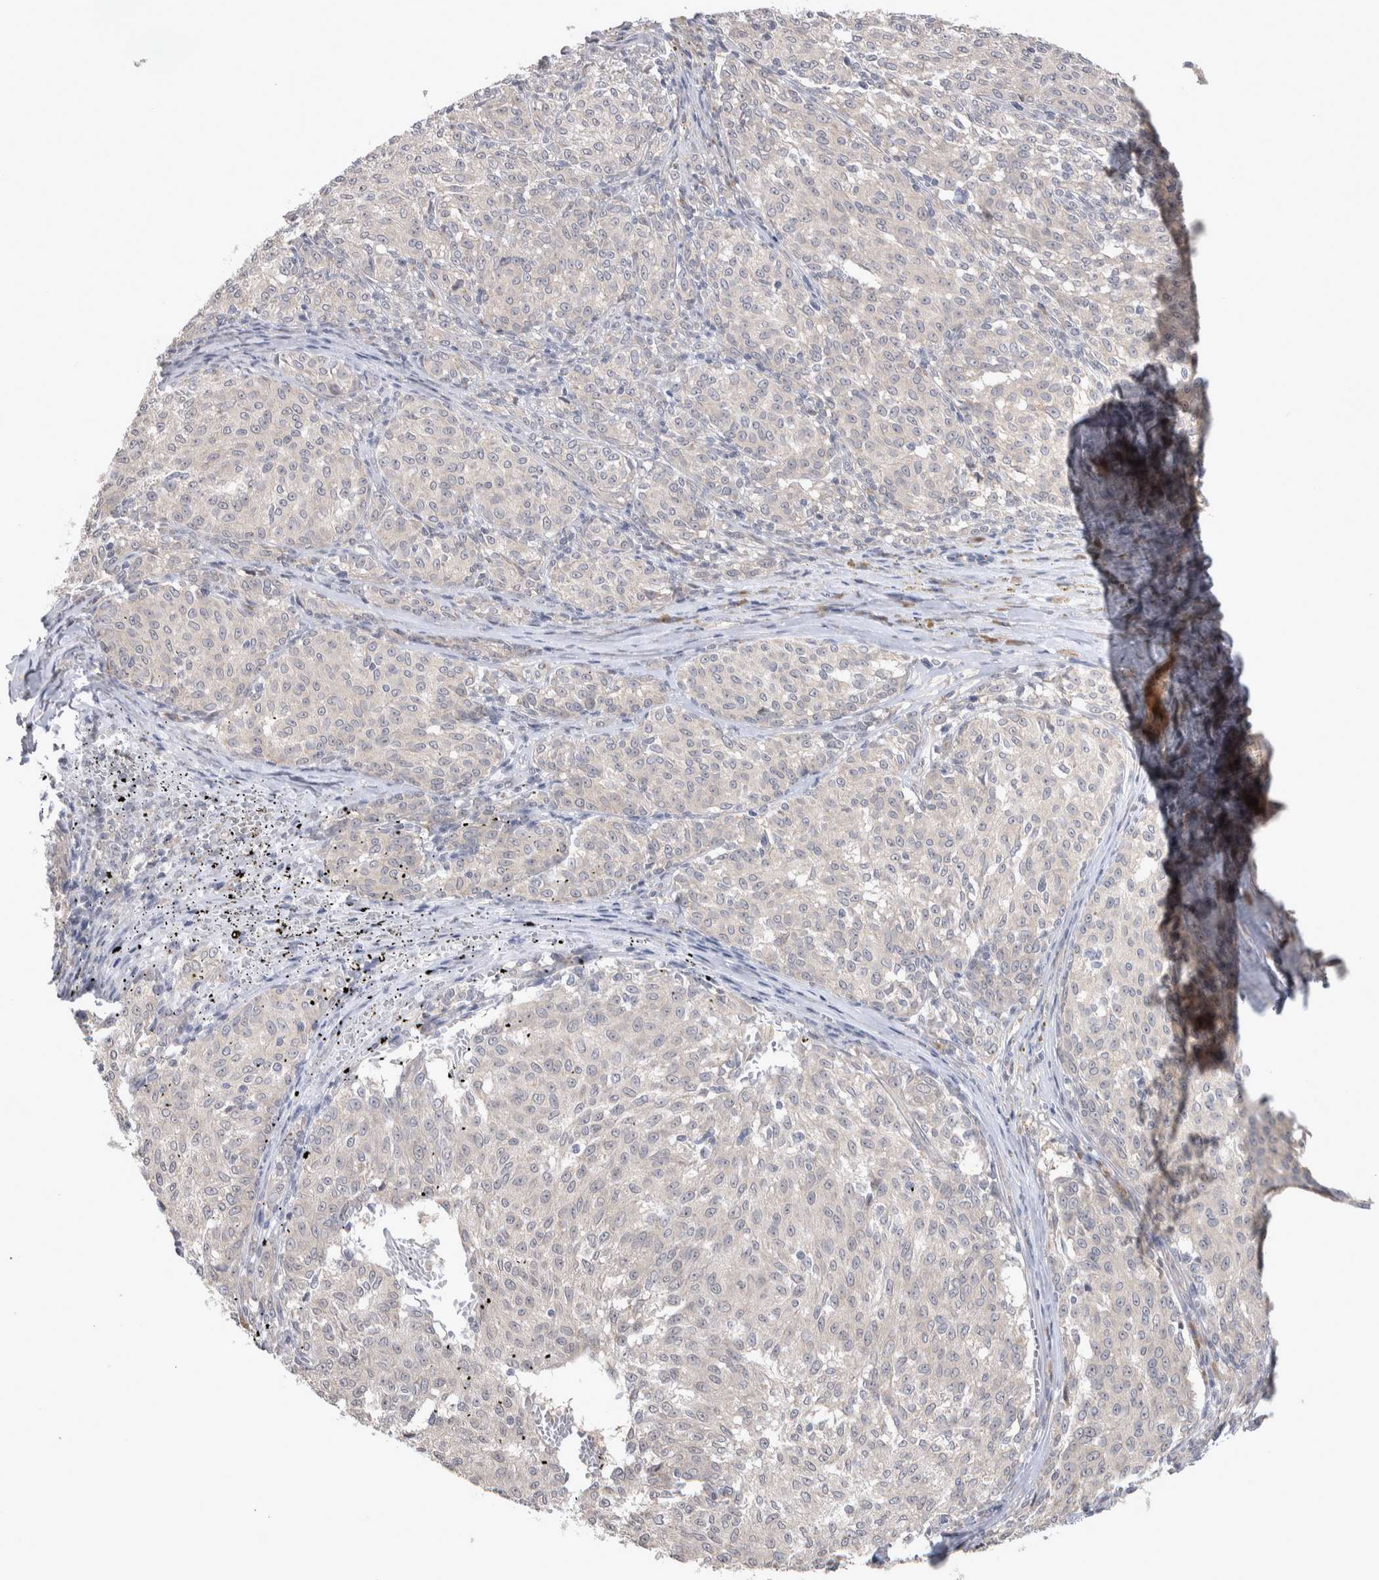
{"staining": {"intensity": "negative", "quantity": "none", "location": "none"}, "tissue": "melanoma", "cell_type": "Tumor cells", "image_type": "cancer", "snomed": [{"axis": "morphology", "description": "Malignant melanoma, NOS"}, {"axis": "topography", "description": "Skin"}], "caption": "Immunohistochemical staining of malignant melanoma shows no significant expression in tumor cells.", "gene": "CUL2", "patient": {"sex": "female", "age": 72}}